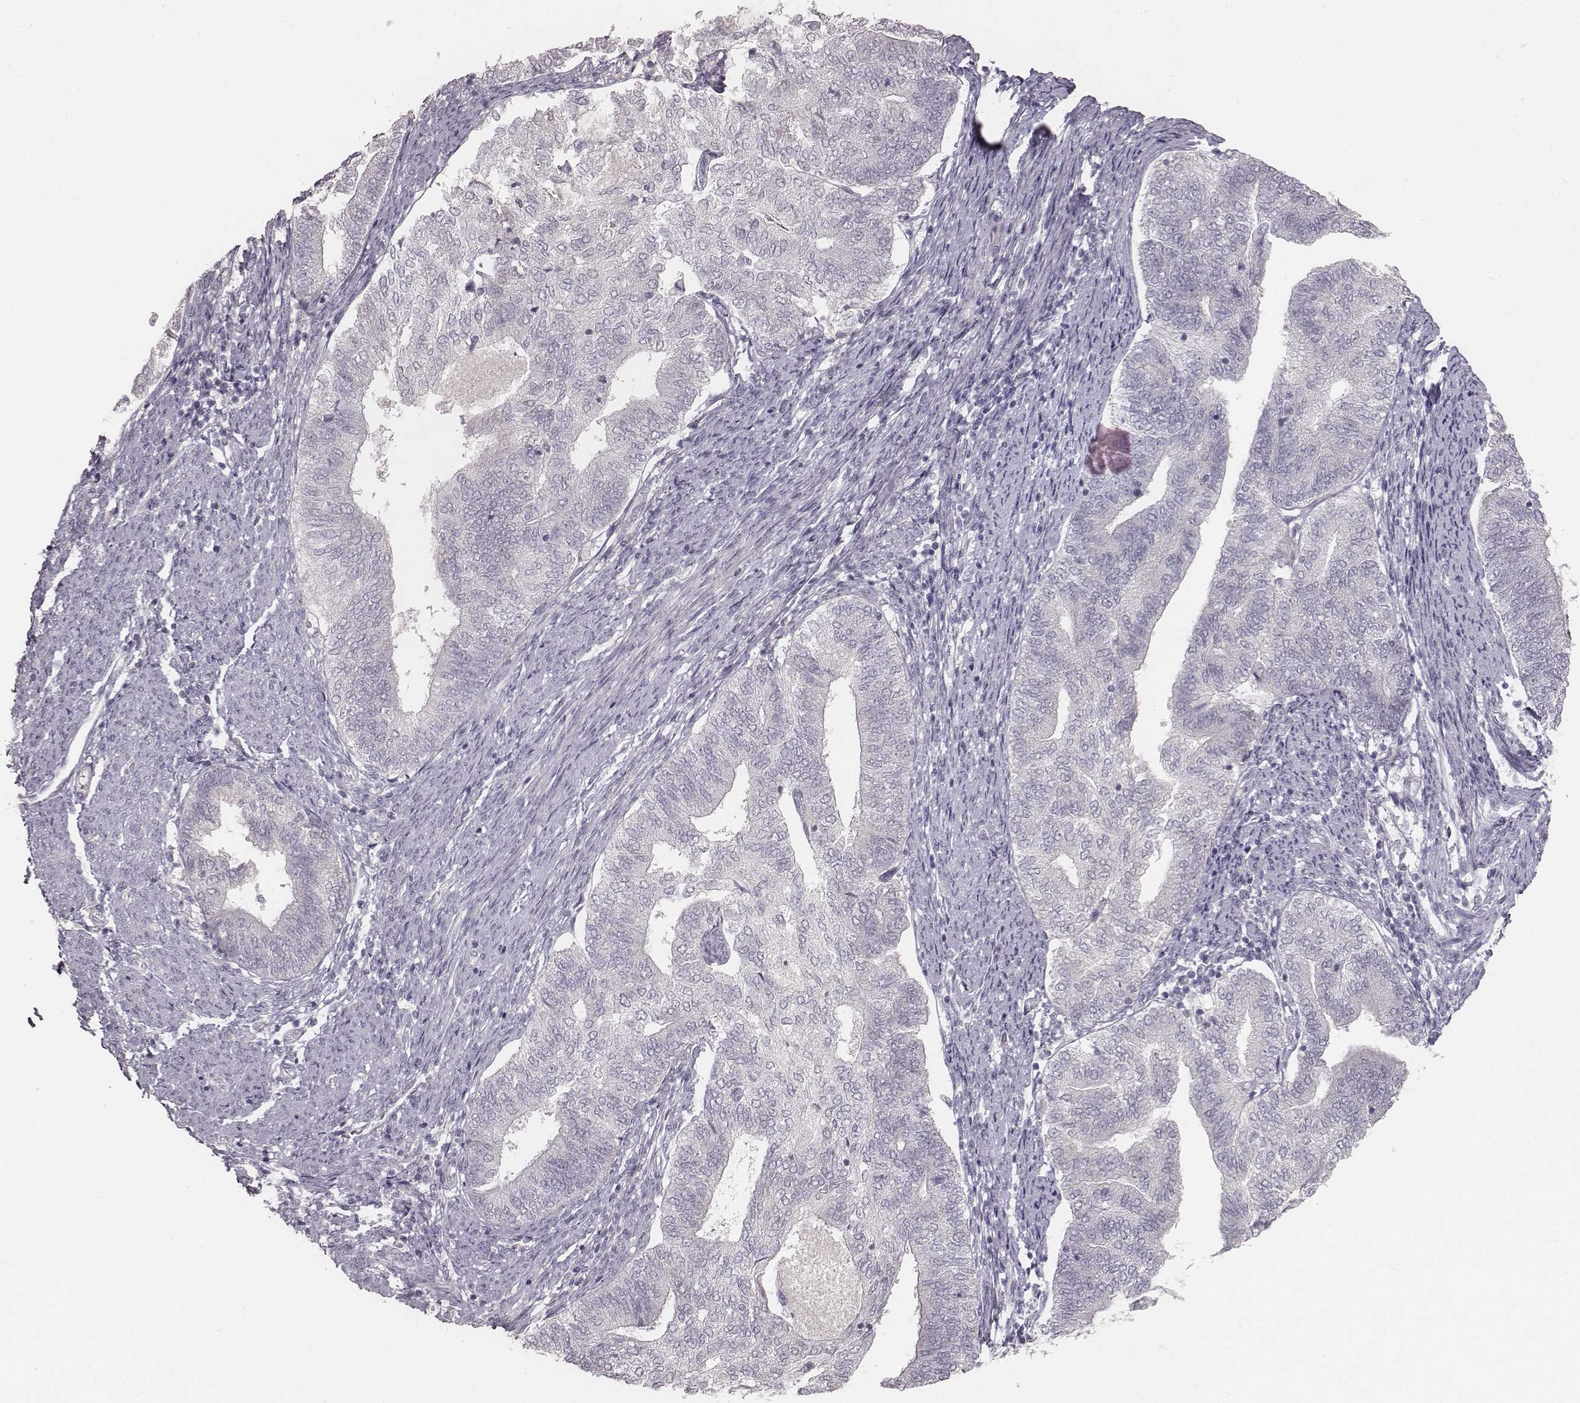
{"staining": {"intensity": "negative", "quantity": "none", "location": "none"}, "tissue": "endometrial cancer", "cell_type": "Tumor cells", "image_type": "cancer", "snomed": [{"axis": "morphology", "description": "Adenocarcinoma, NOS"}, {"axis": "topography", "description": "Endometrium"}], "caption": "Photomicrograph shows no protein staining in tumor cells of endometrial cancer tissue. Nuclei are stained in blue.", "gene": "LY6K", "patient": {"sex": "female", "age": 65}}